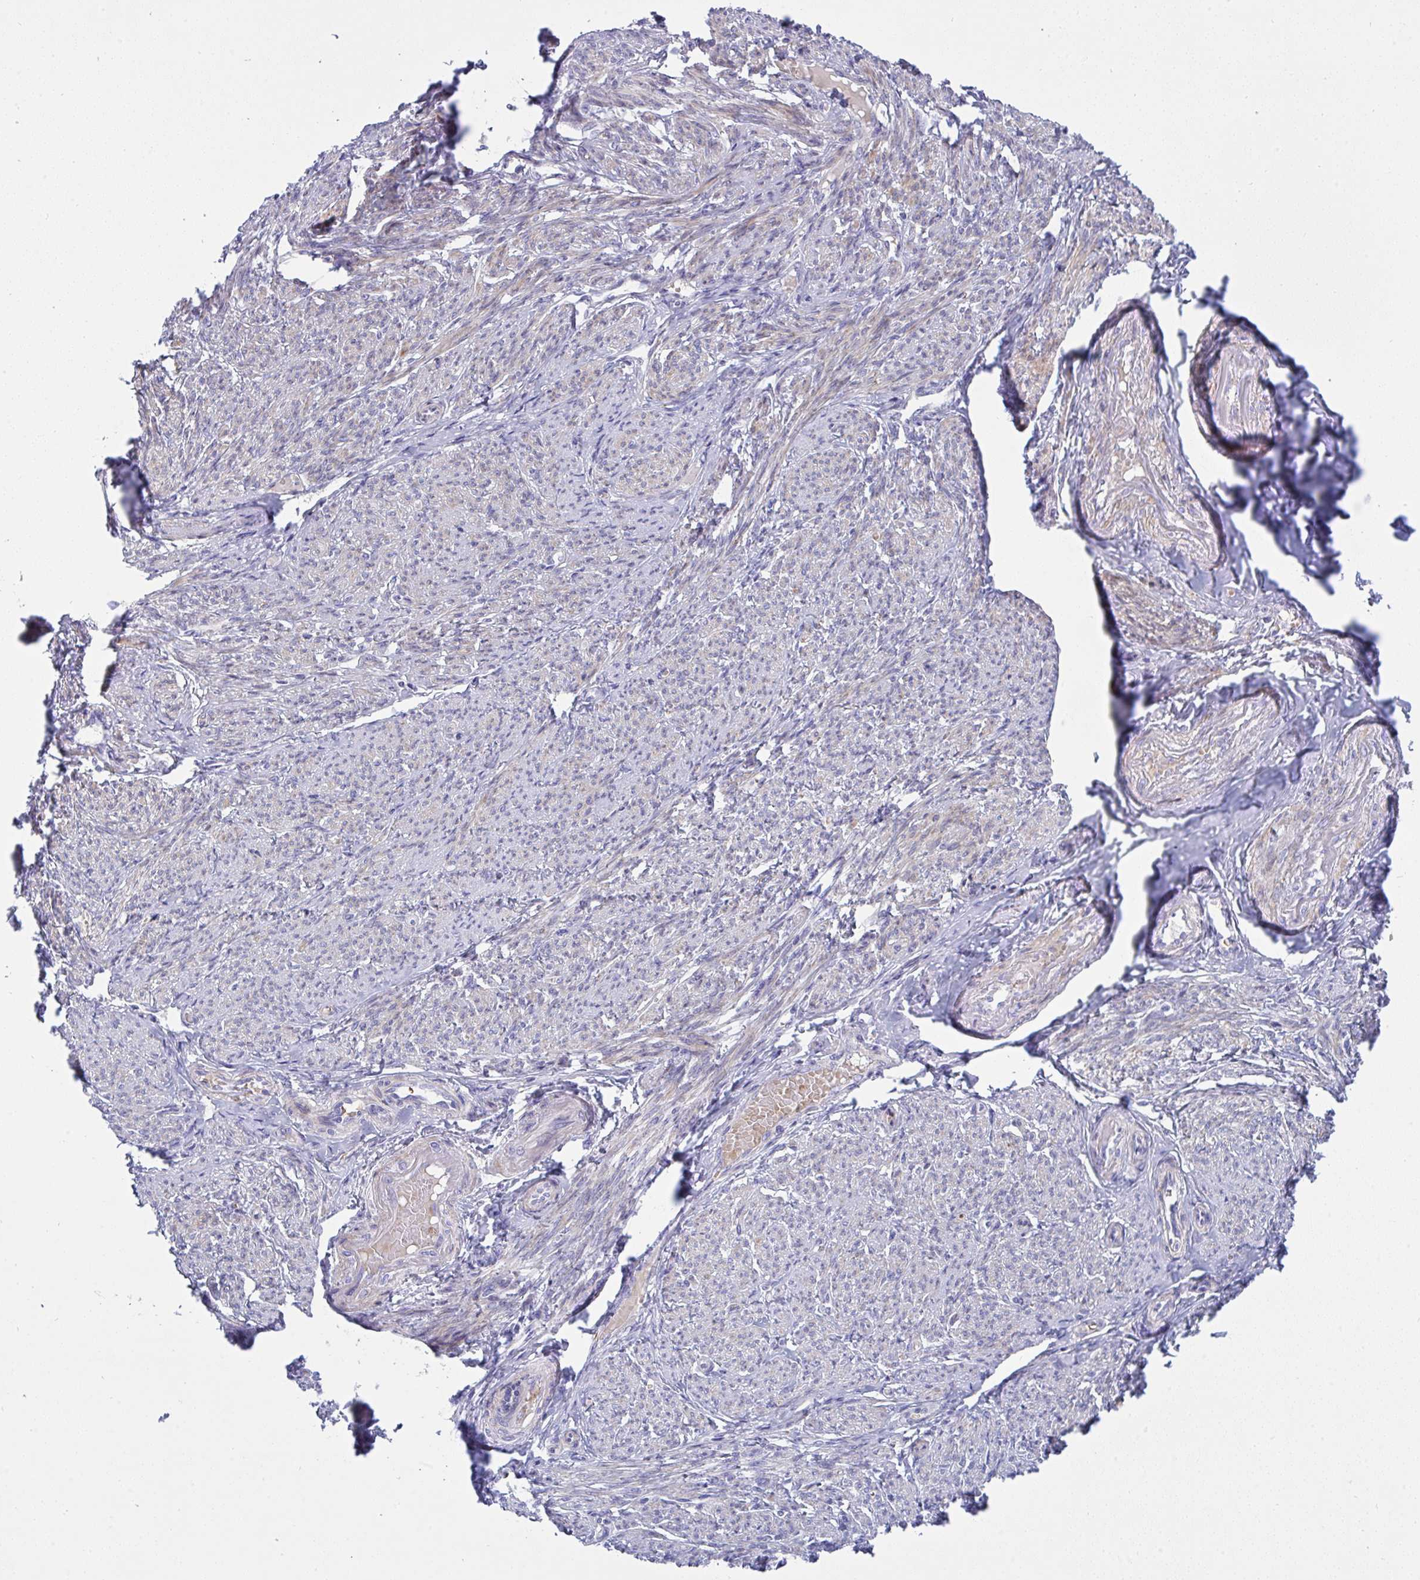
{"staining": {"intensity": "moderate", "quantity": "25%-75%", "location": "cytoplasmic/membranous"}, "tissue": "smooth muscle", "cell_type": "Smooth muscle cells", "image_type": "normal", "snomed": [{"axis": "morphology", "description": "Normal tissue, NOS"}, {"axis": "topography", "description": "Smooth muscle"}], "caption": "Immunohistochemistry (IHC) (DAB (3,3'-diaminobenzidine)) staining of normal human smooth muscle demonstrates moderate cytoplasmic/membranous protein positivity in about 25%-75% of smooth muscle cells. The staining was performed using DAB, with brown indicating positive protein expression. Nuclei are stained blue with hematoxylin.", "gene": "NTN1", "patient": {"sex": "female", "age": 65}}